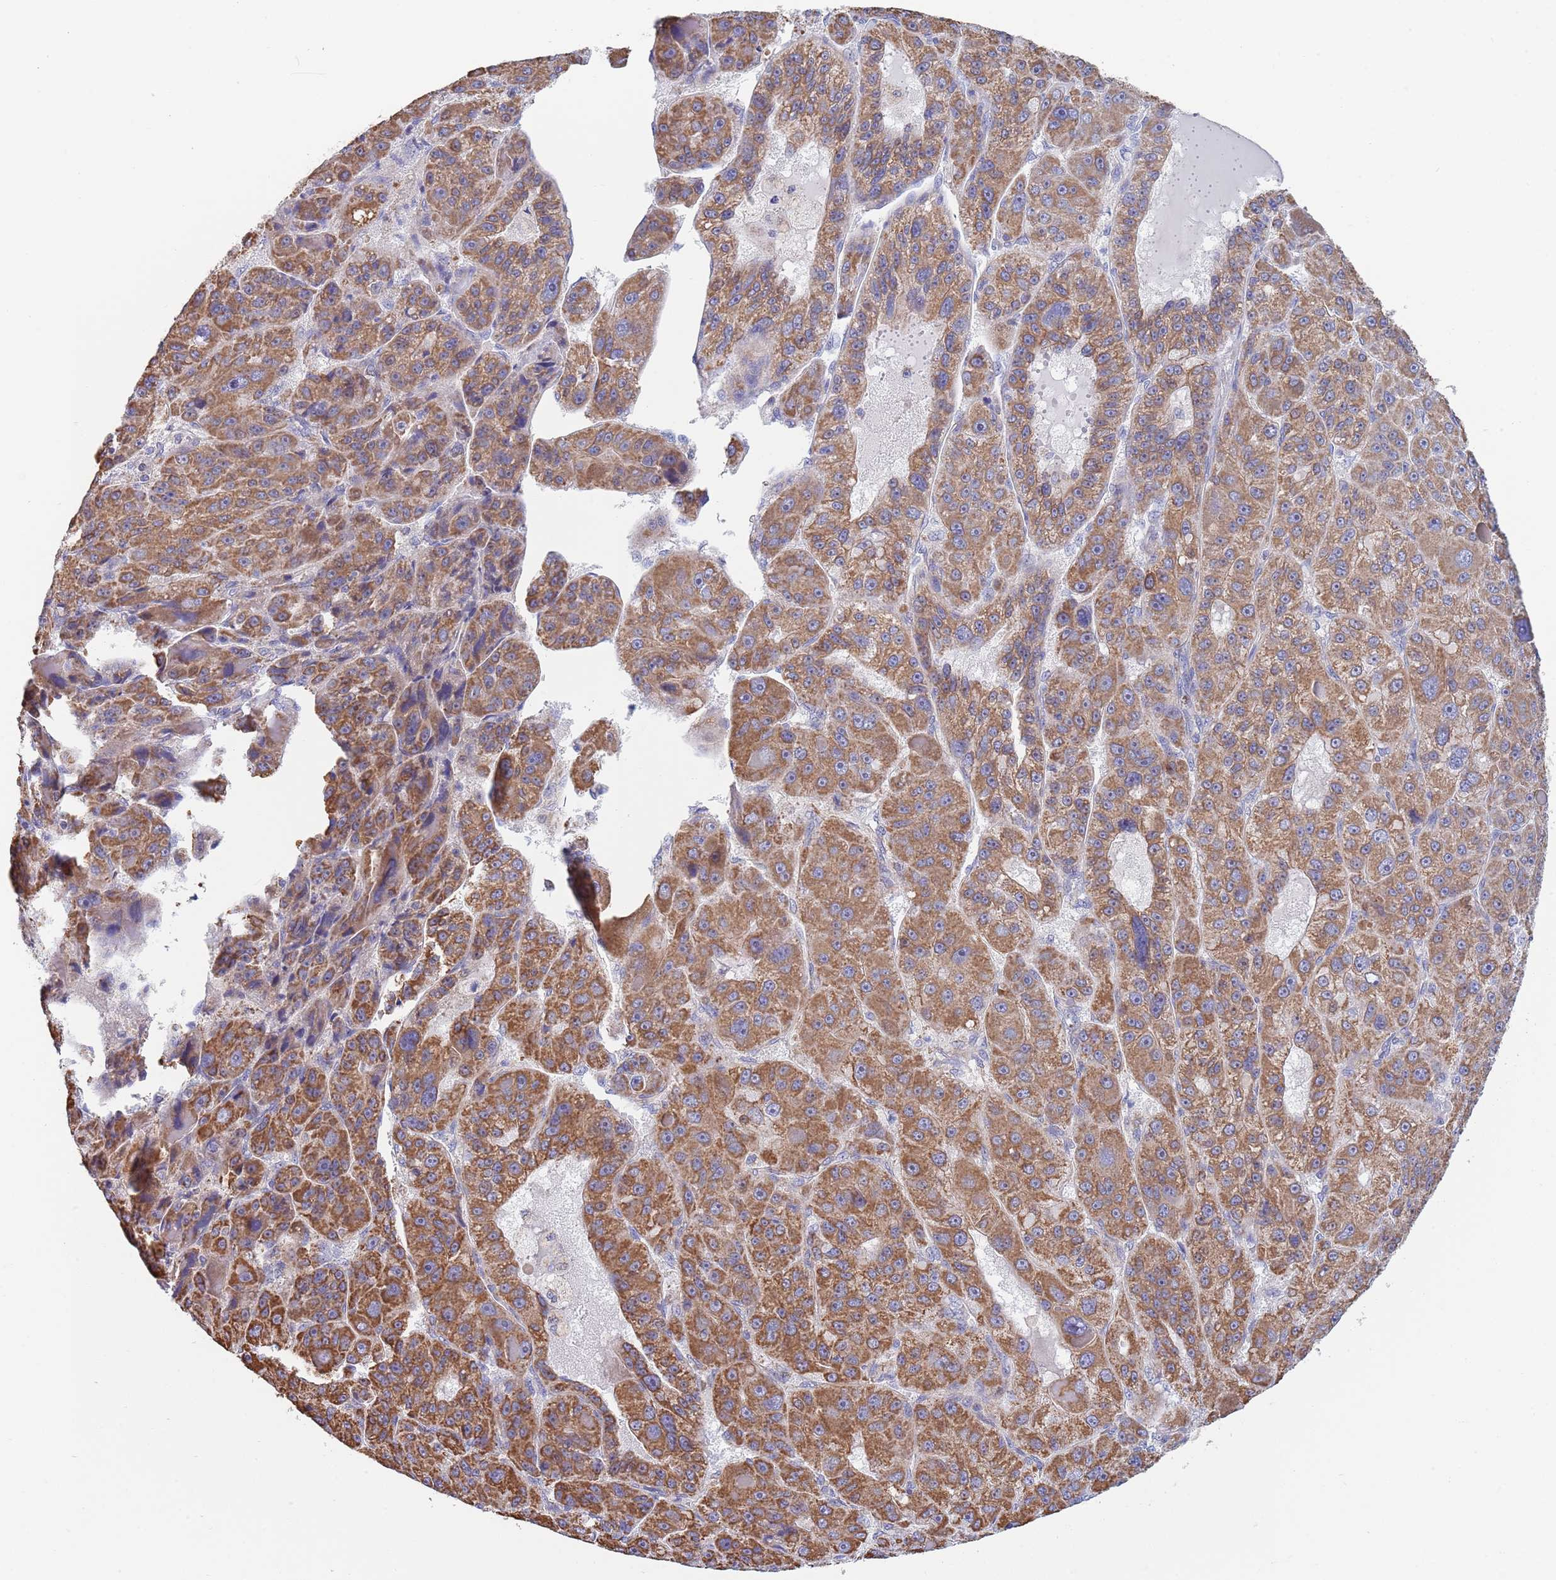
{"staining": {"intensity": "strong", "quantity": ">75%", "location": "cytoplasmic/membranous"}, "tissue": "liver cancer", "cell_type": "Tumor cells", "image_type": "cancer", "snomed": [{"axis": "morphology", "description": "Carcinoma, Hepatocellular, NOS"}, {"axis": "topography", "description": "Liver"}], "caption": "Strong cytoplasmic/membranous protein expression is identified in about >75% of tumor cells in hepatocellular carcinoma (liver).", "gene": "PWWP3A", "patient": {"sex": "male", "age": 76}}